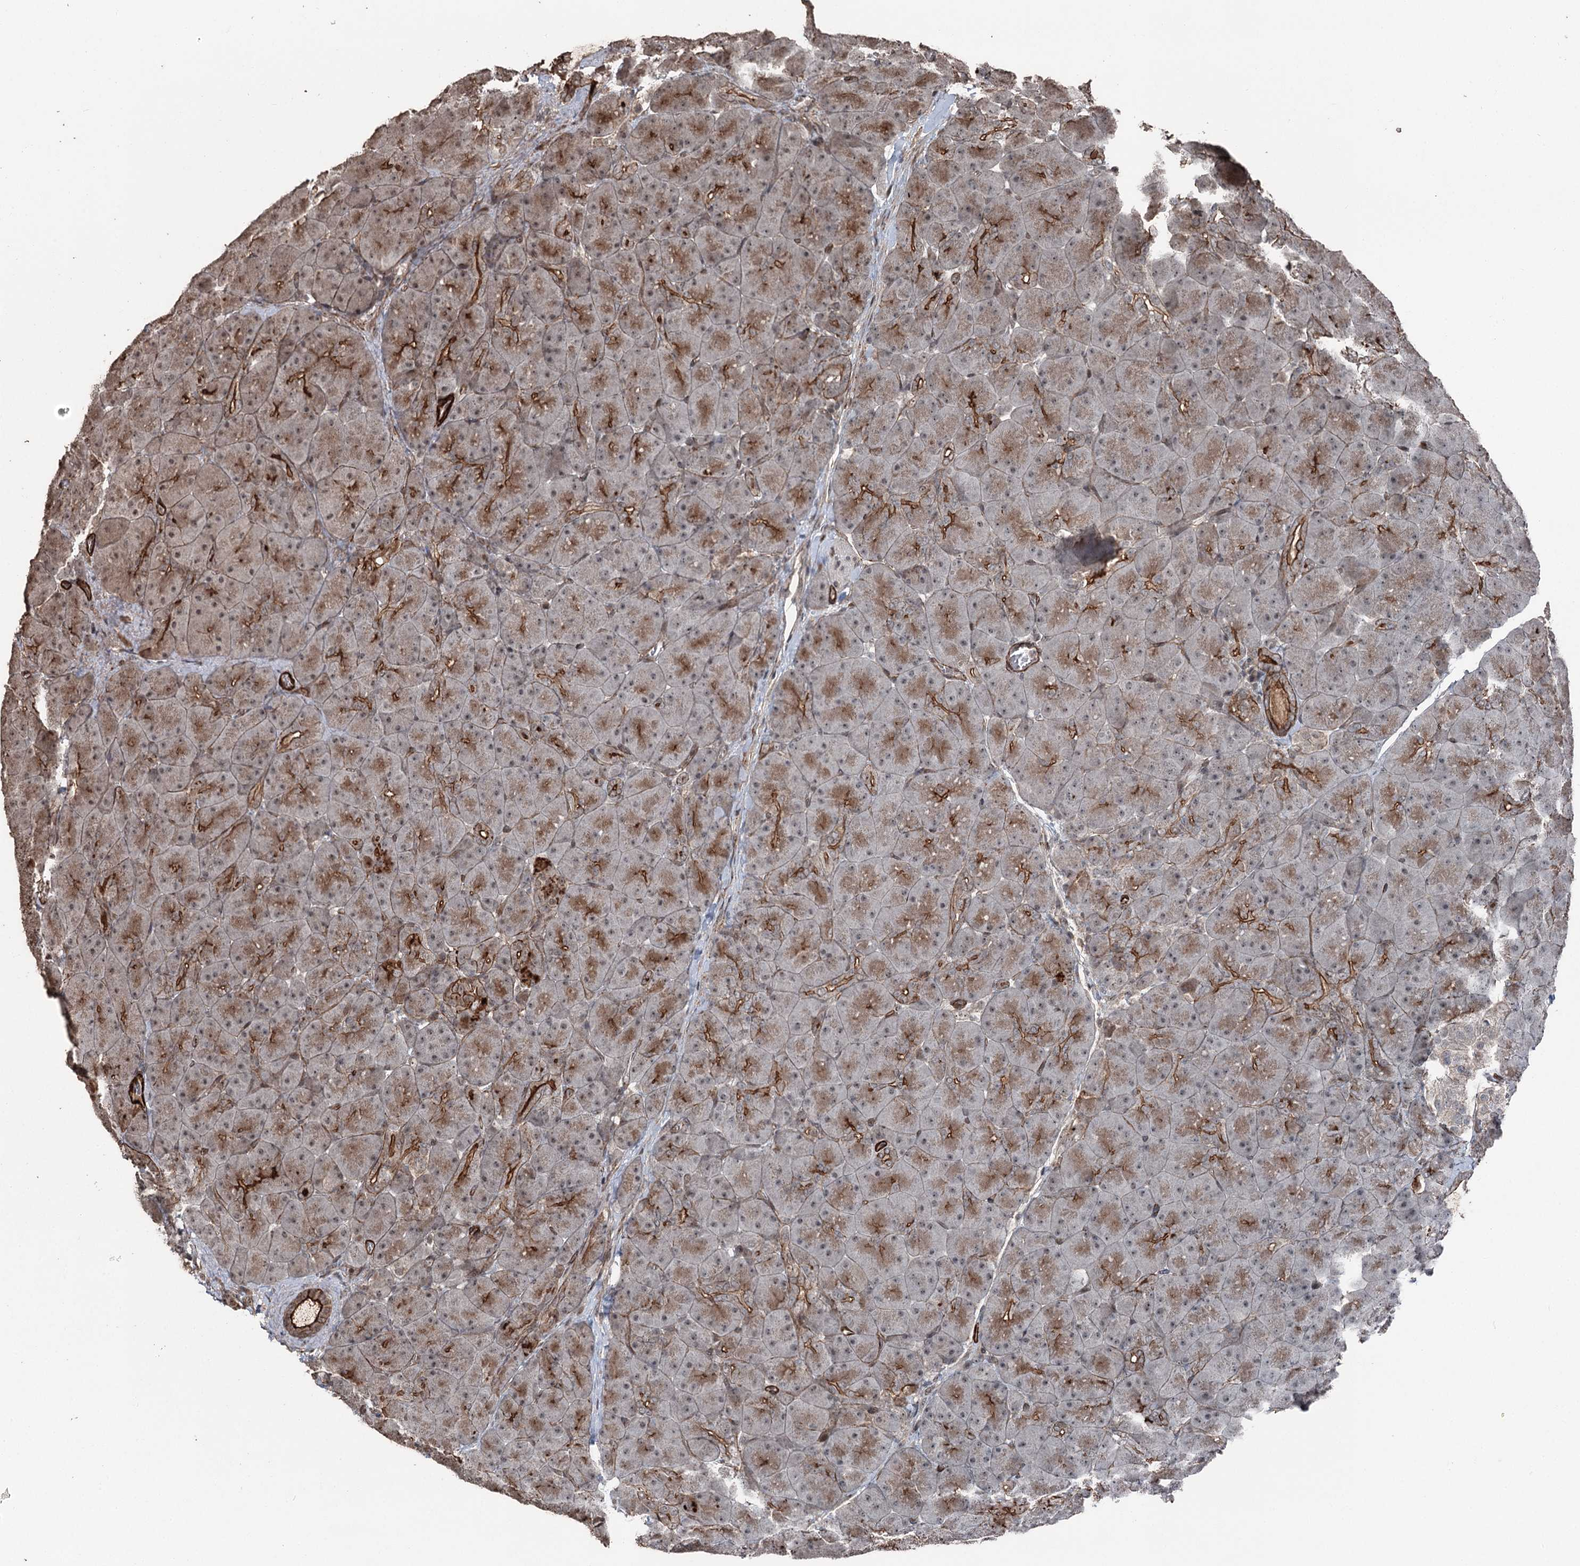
{"staining": {"intensity": "strong", "quantity": "25%-75%", "location": "cytoplasmic/membranous"}, "tissue": "pancreas", "cell_type": "Exocrine glandular cells", "image_type": "normal", "snomed": [{"axis": "morphology", "description": "Normal tissue, NOS"}, {"axis": "topography", "description": "Pancreas"}], "caption": "An image showing strong cytoplasmic/membranous positivity in about 25%-75% of exocrine glandular cells in unremarkable pancreas, as visualized by brown immunohistochemical staining.", "gene": "CCDC82", "patient": {"sex": "male", "age": 66}}